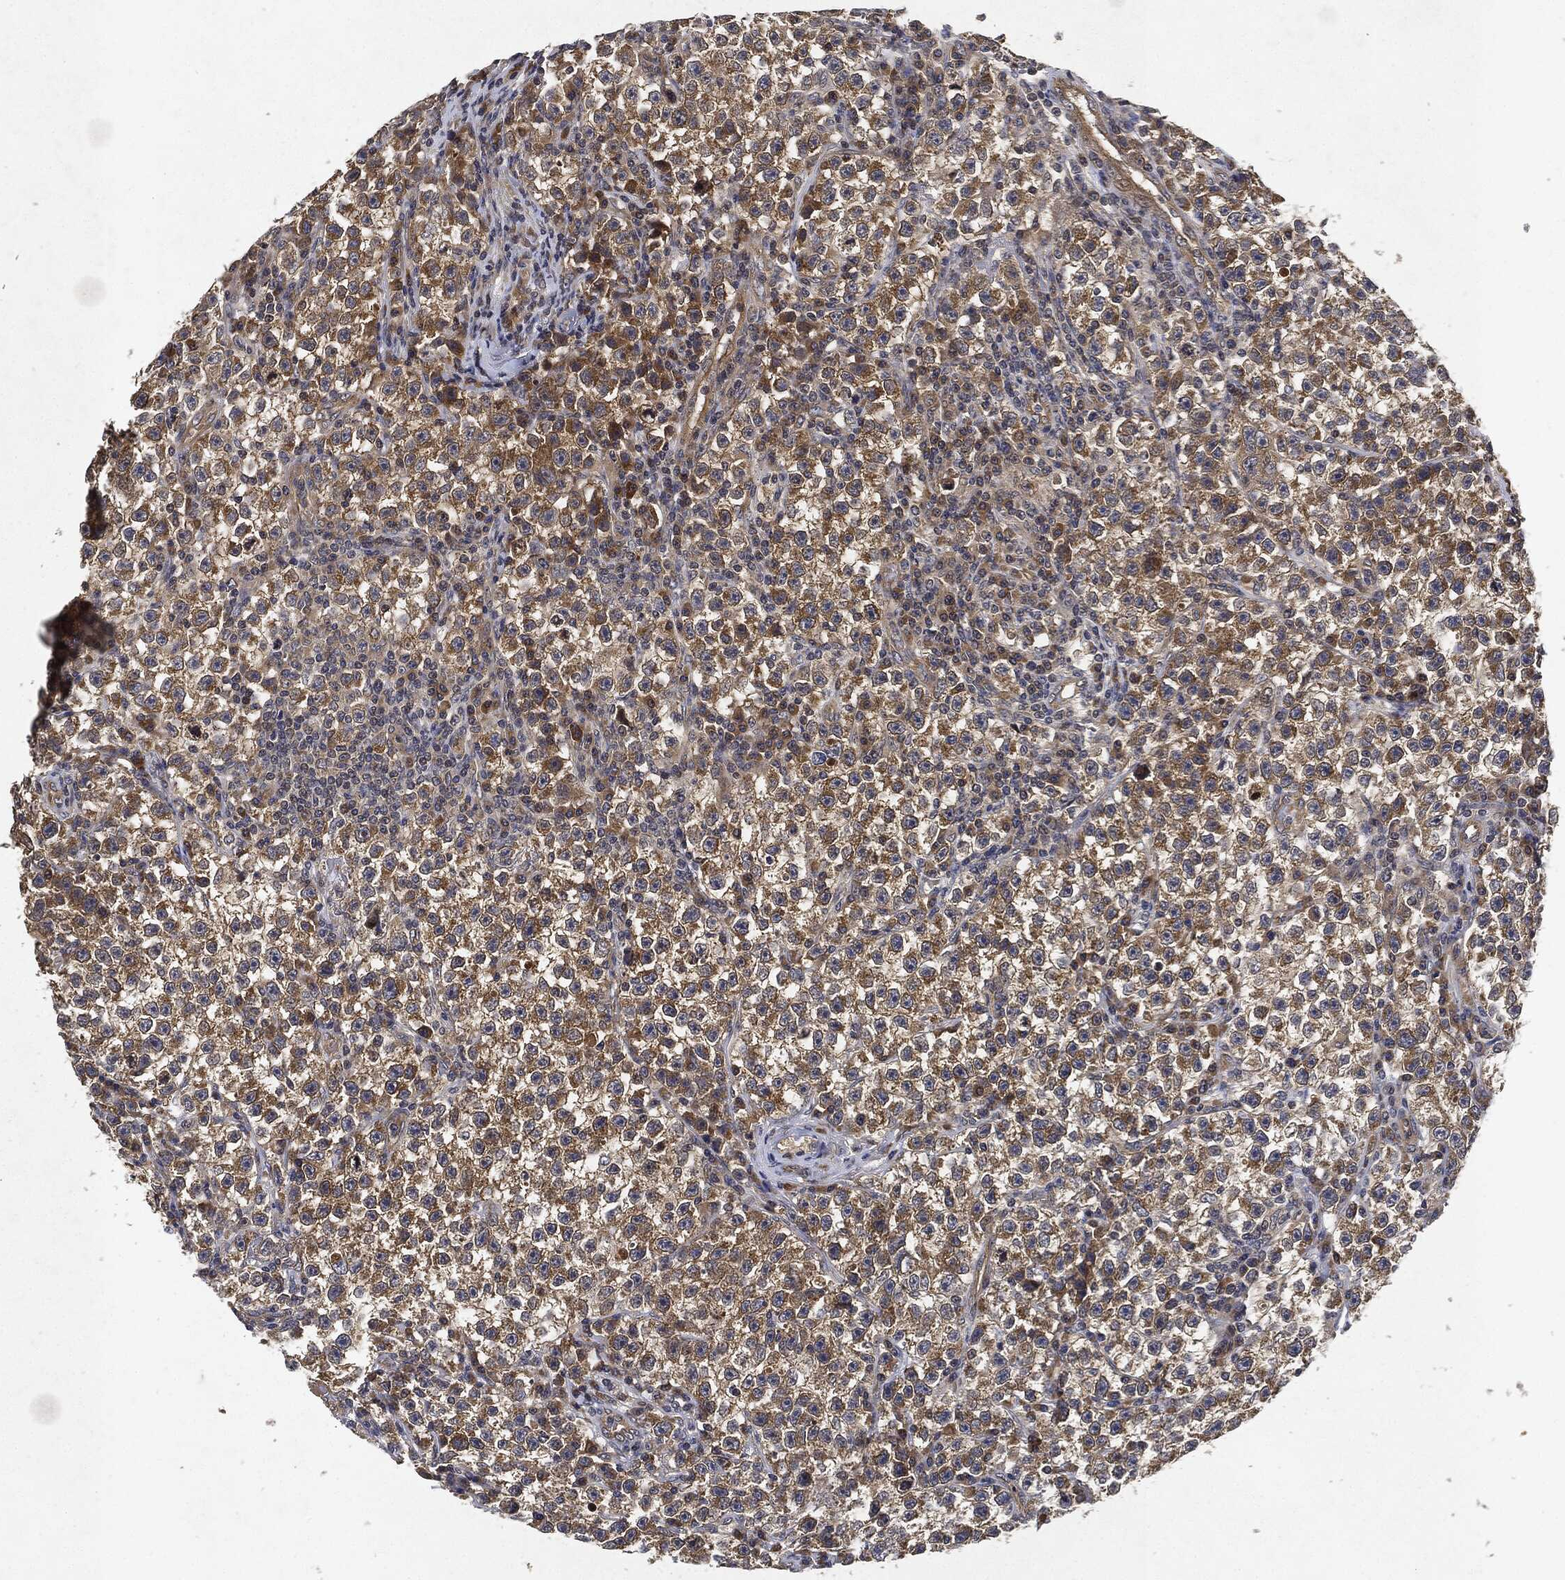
{"staining": {"intensity": "moderate", "quantity": ">75%", "location": "cytoplasmic/membranous"}, "tissue": "testis cancer", "cell_type": "Tumor cells", "image_type": "cancer", "snomed": [{"axis": "morphology", "description": "Seminoma, NOS"}, {"axis": "topography", "description": "Testis"}], "caption": "Testis seminoma stained for a protein (brown) reveals moderate cytoplasmic/membranous positive expression in approximately >75% of tumor cells.", "gene": "MLST8", "patient": {"sex": "male", "age": 22}}